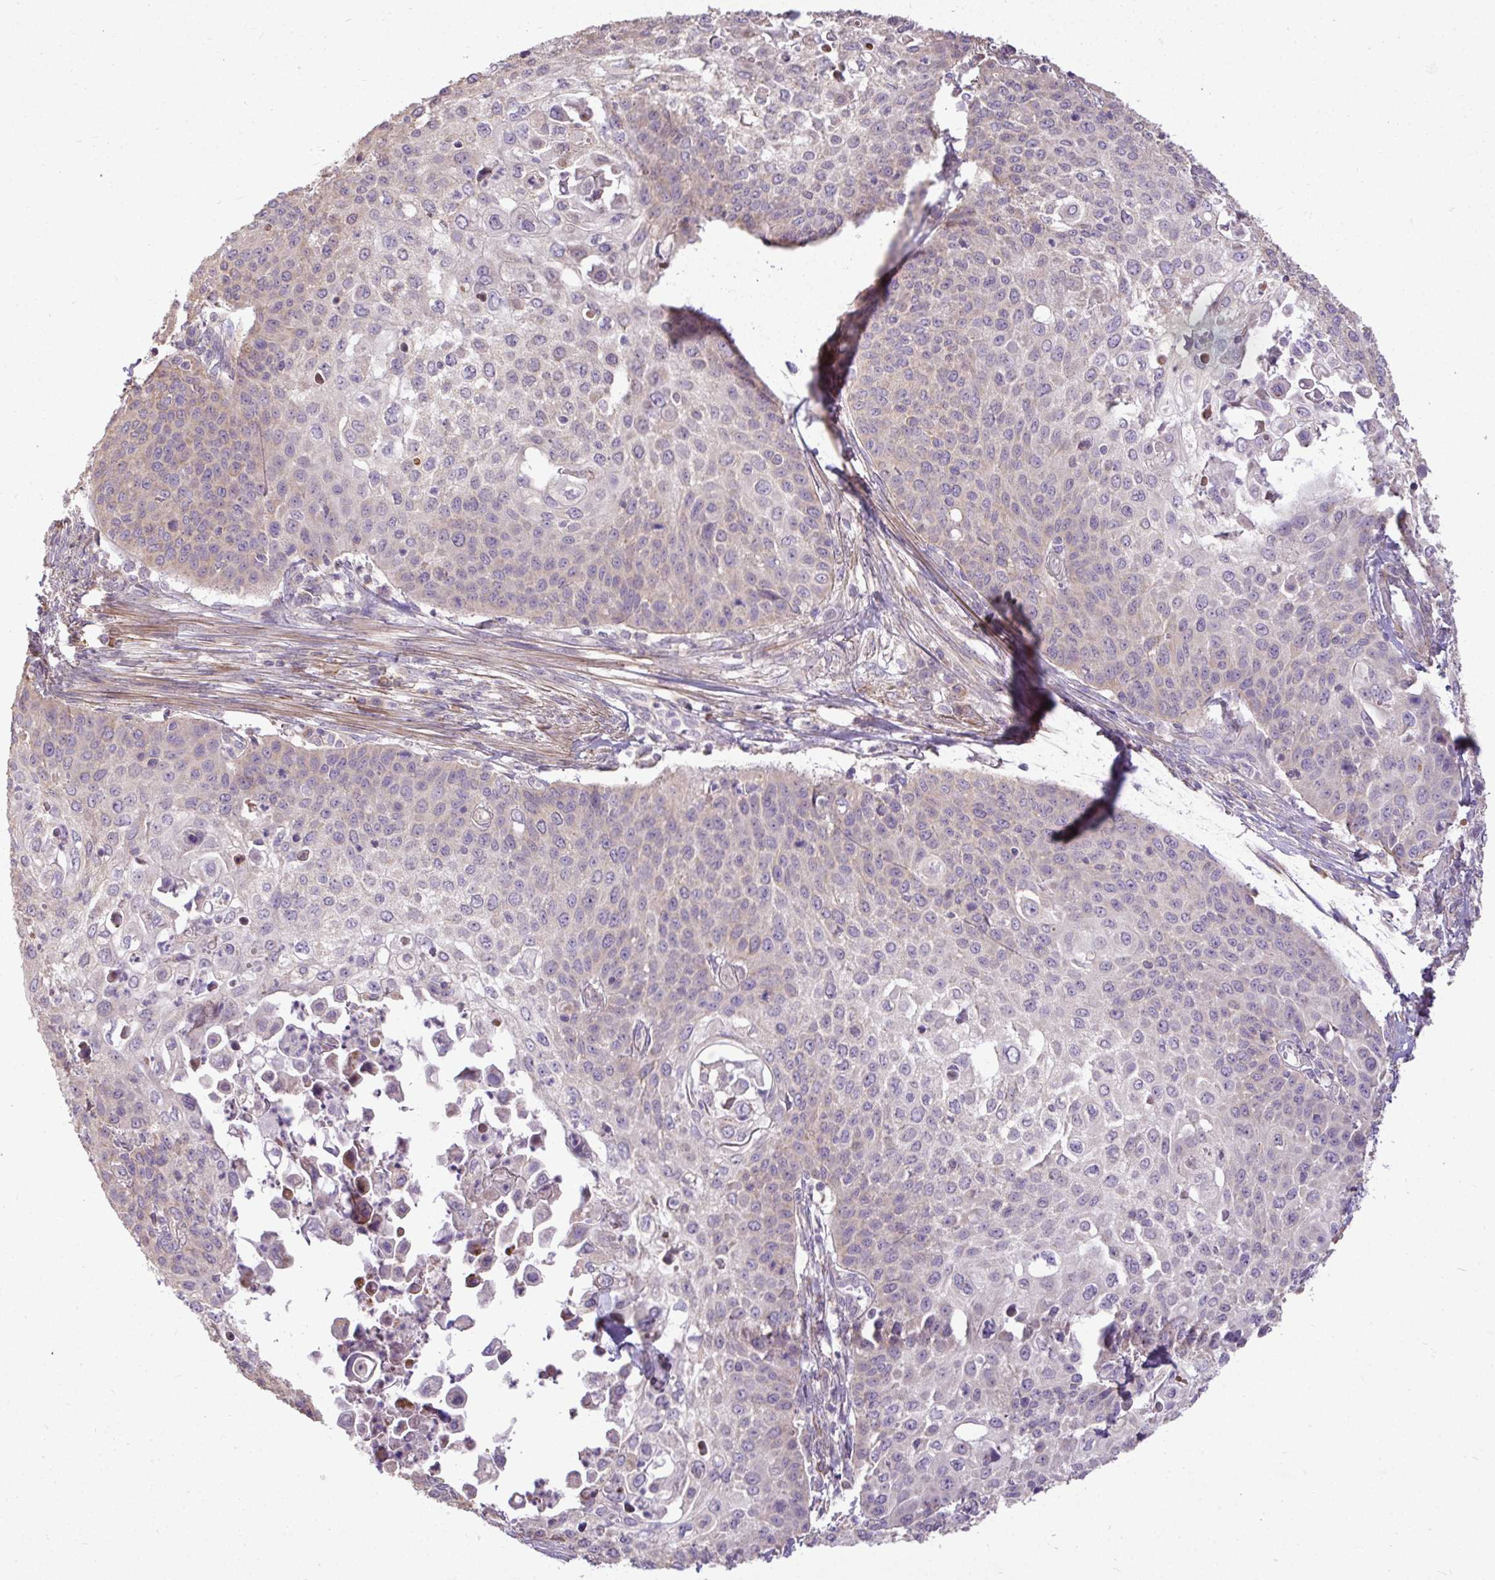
{"staining": {"intensity": "weak", "quantity": "<25%", "location": "cytoplasmic/membranous"}, "tissue": "cervical cancer", "cell_type": "Tumor cells", "image_type": "cancer", "snomed": [{"axis": "morphology", "description": "Squamous cell carcinoma, NOS"}, {"axis": "topography", "description": "Cervix"}], "caption": "Immunohistochemistry (IHC) micrograph of squamous cell carcinoma (cervical) stained for a protein (brown), which shows no staining in tumor cells. Brightfield microscopy of IHC stained with DAB (3,3'-diaminobenzidine) (brown) and hematoxylin (blue), captured at high magnification.", "gene": "STRIP1", "patient": {"sex": "female", "age": 65}}